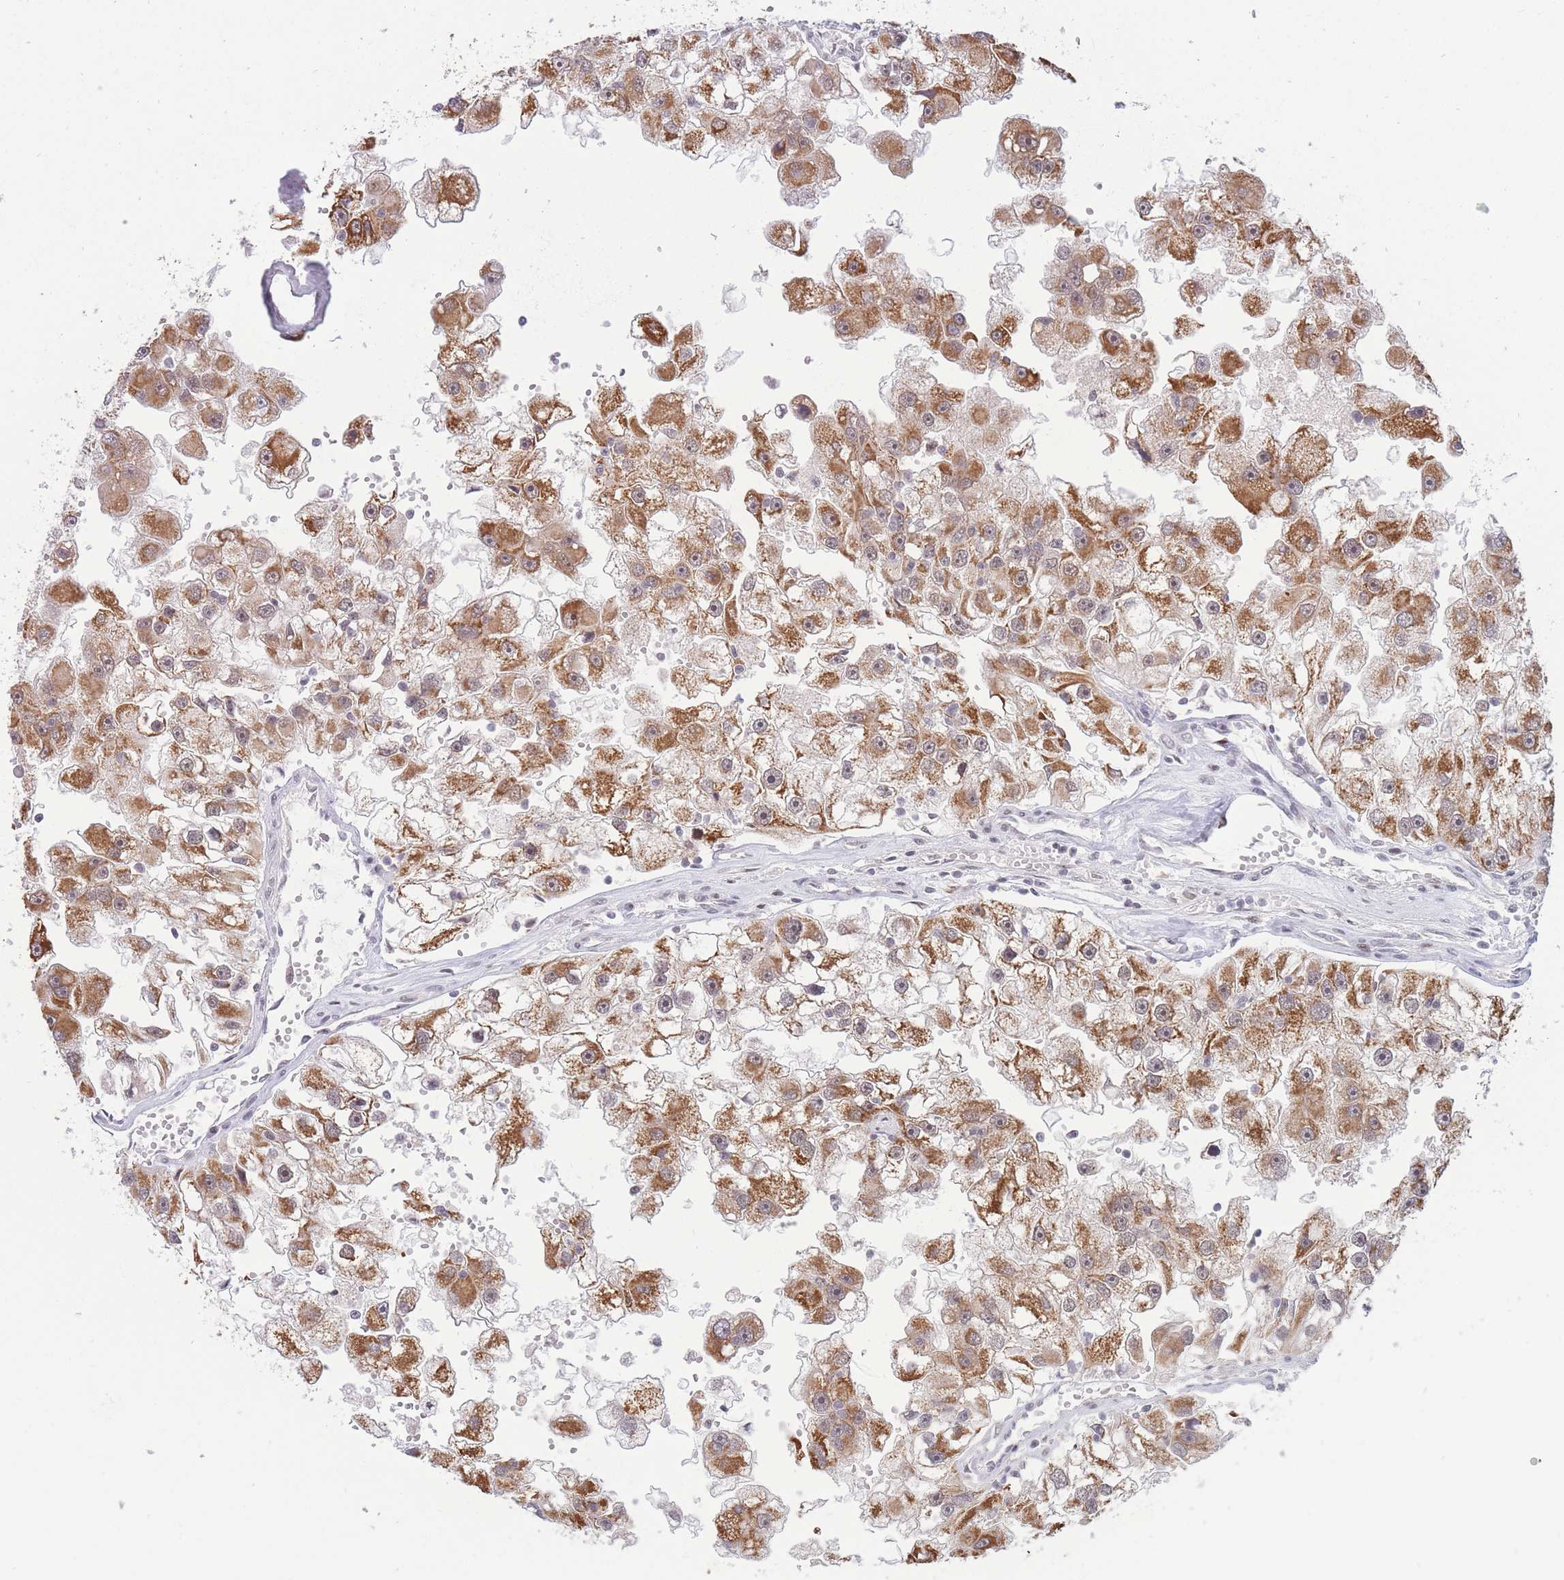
{"staining": {"intensity": "moderate", "quantity": ">75%", "location": "cytoplasmic/membranous"}, "tissue": "renal cancer", "cell_type": "Tumor cells", "image_type": "cancer", "snomed": [{"axis": "morphology", "description": "Adenocarcinoma, NOS"}, {"axis": "topography", "description": "Kidney"}], "caption": "Immunohistochemical staining of renal cancer (adenocarcinoma) displays moderate cytoplasmic/membranous protein positivity in approximately >75% of tumor cells.", "gene": "TARBP2", "patient": {"sex": "male", "age": 63}}